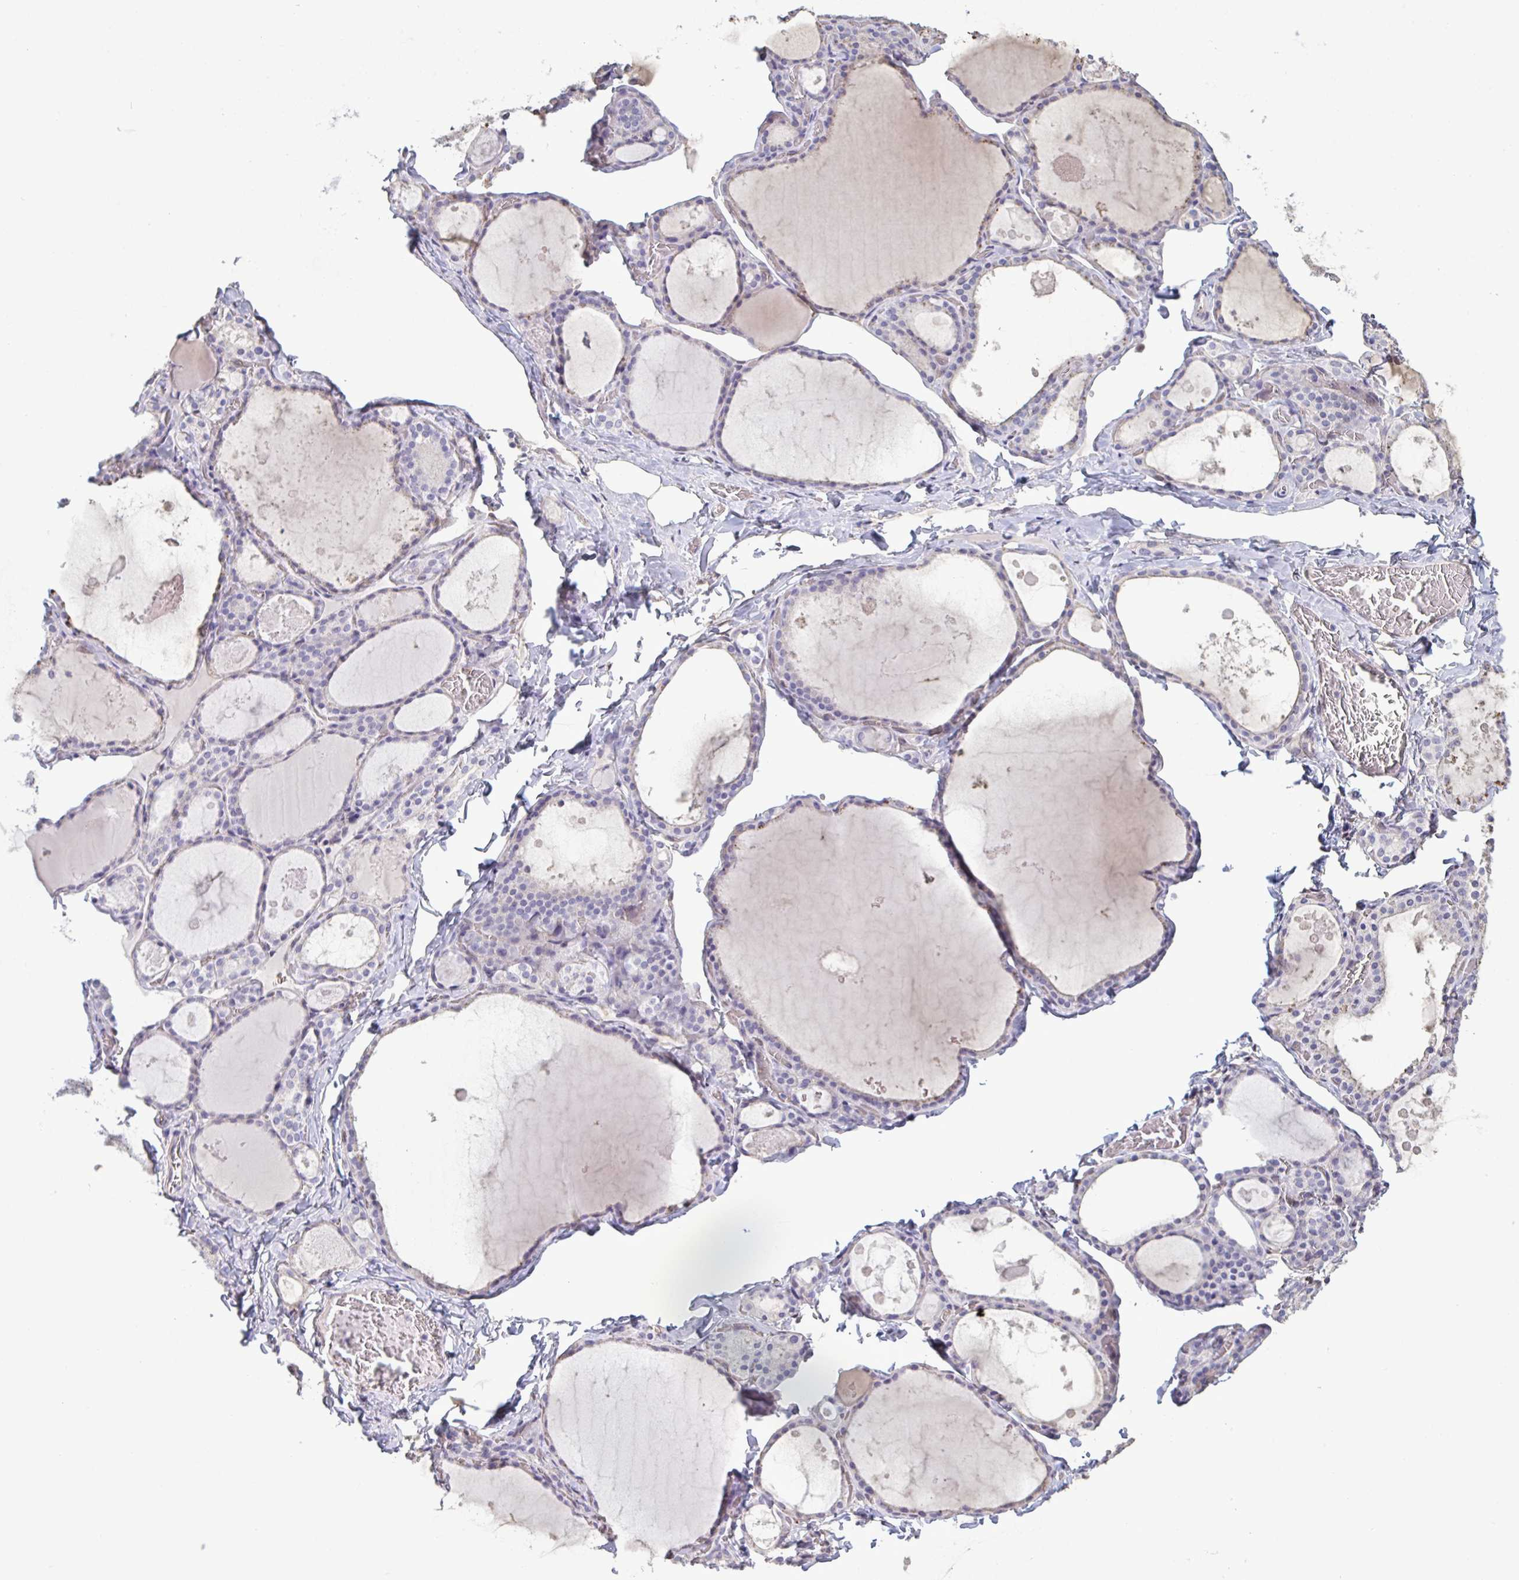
{"staining": {"intensity": "negative", "quantity": "none", "location": "none"}, "tissue": "thyroid gland", "cell_type": "Glandular cells", "image_type": "normal", "snomed": [{"axis": "morphology", "description": "Normal tissue, NOS"}, {"axis": "topography", "description": "Thyroid gland"}], "caption": "An image of human thyroid gland is negative for staining in glandular cells. (Stains: DAB immunohistochemistry (IHC) with hematoxylin counter stain, Microscopy: brightfield microscopy at high magnification).", "gene": "SETD7", "patient": {"sex": "male", "age": 56}}